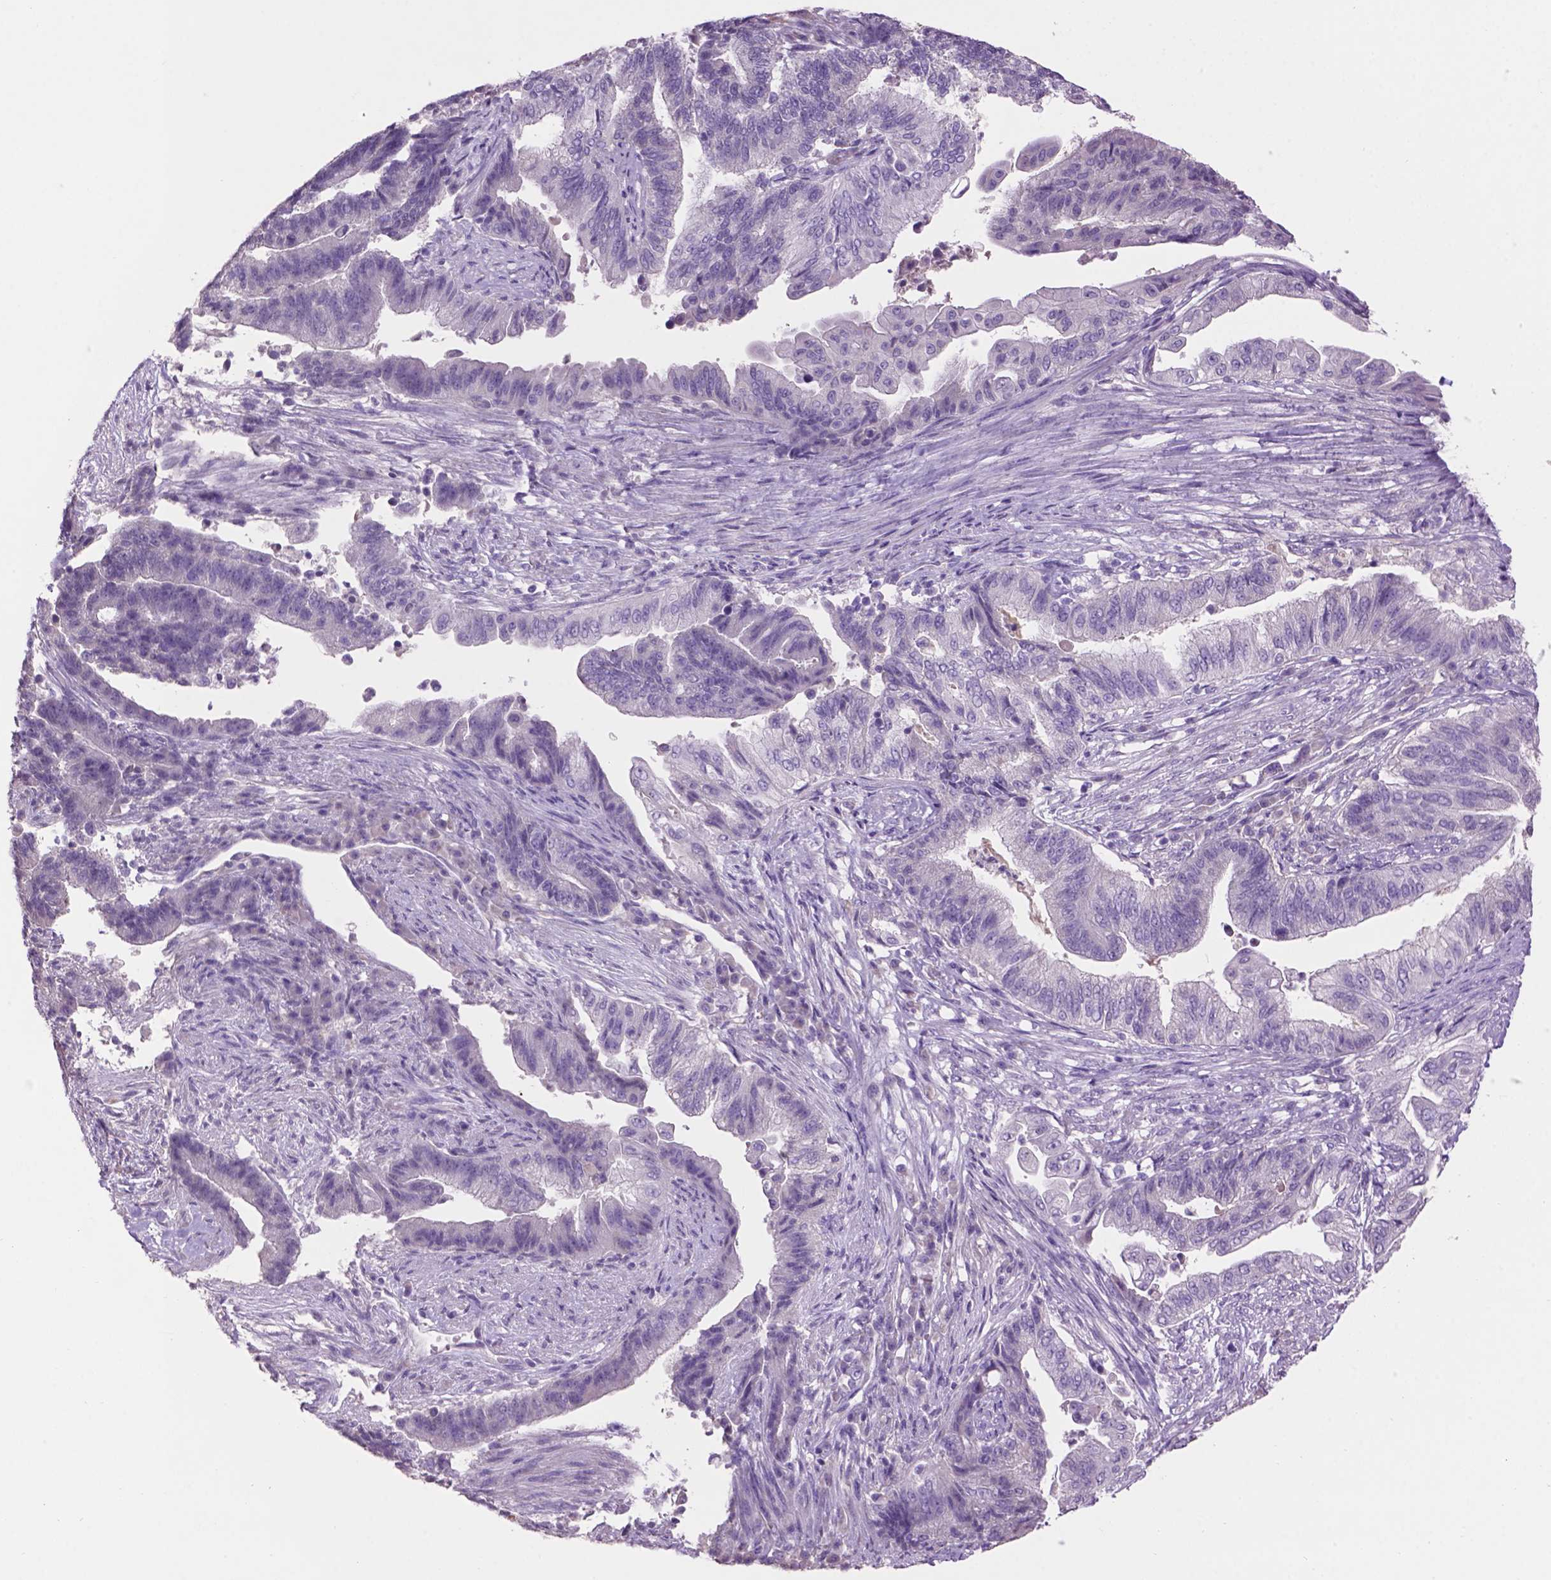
{"staining": {"intensity": "negative", "quantity": "none", "location": "none"}, "tissue": "endometrial cancer", "cell_type": "Tumor cells", "image_type": "cancer", "snomed": [{"axis": "morphology", "description": "Adenocarcinoma, NOS"}, {"axis": "topography", "description": "Uterus"}, {"axis": "topography", "description": "Endometrium"}], "caption": "A photomicrograph of adenocarcinoma (endometrial) stained for a protein demonstrates no brown staining in tumor cells.", "gene": "CRYBA4", "patient": {"sex": "female", "age": 54}}